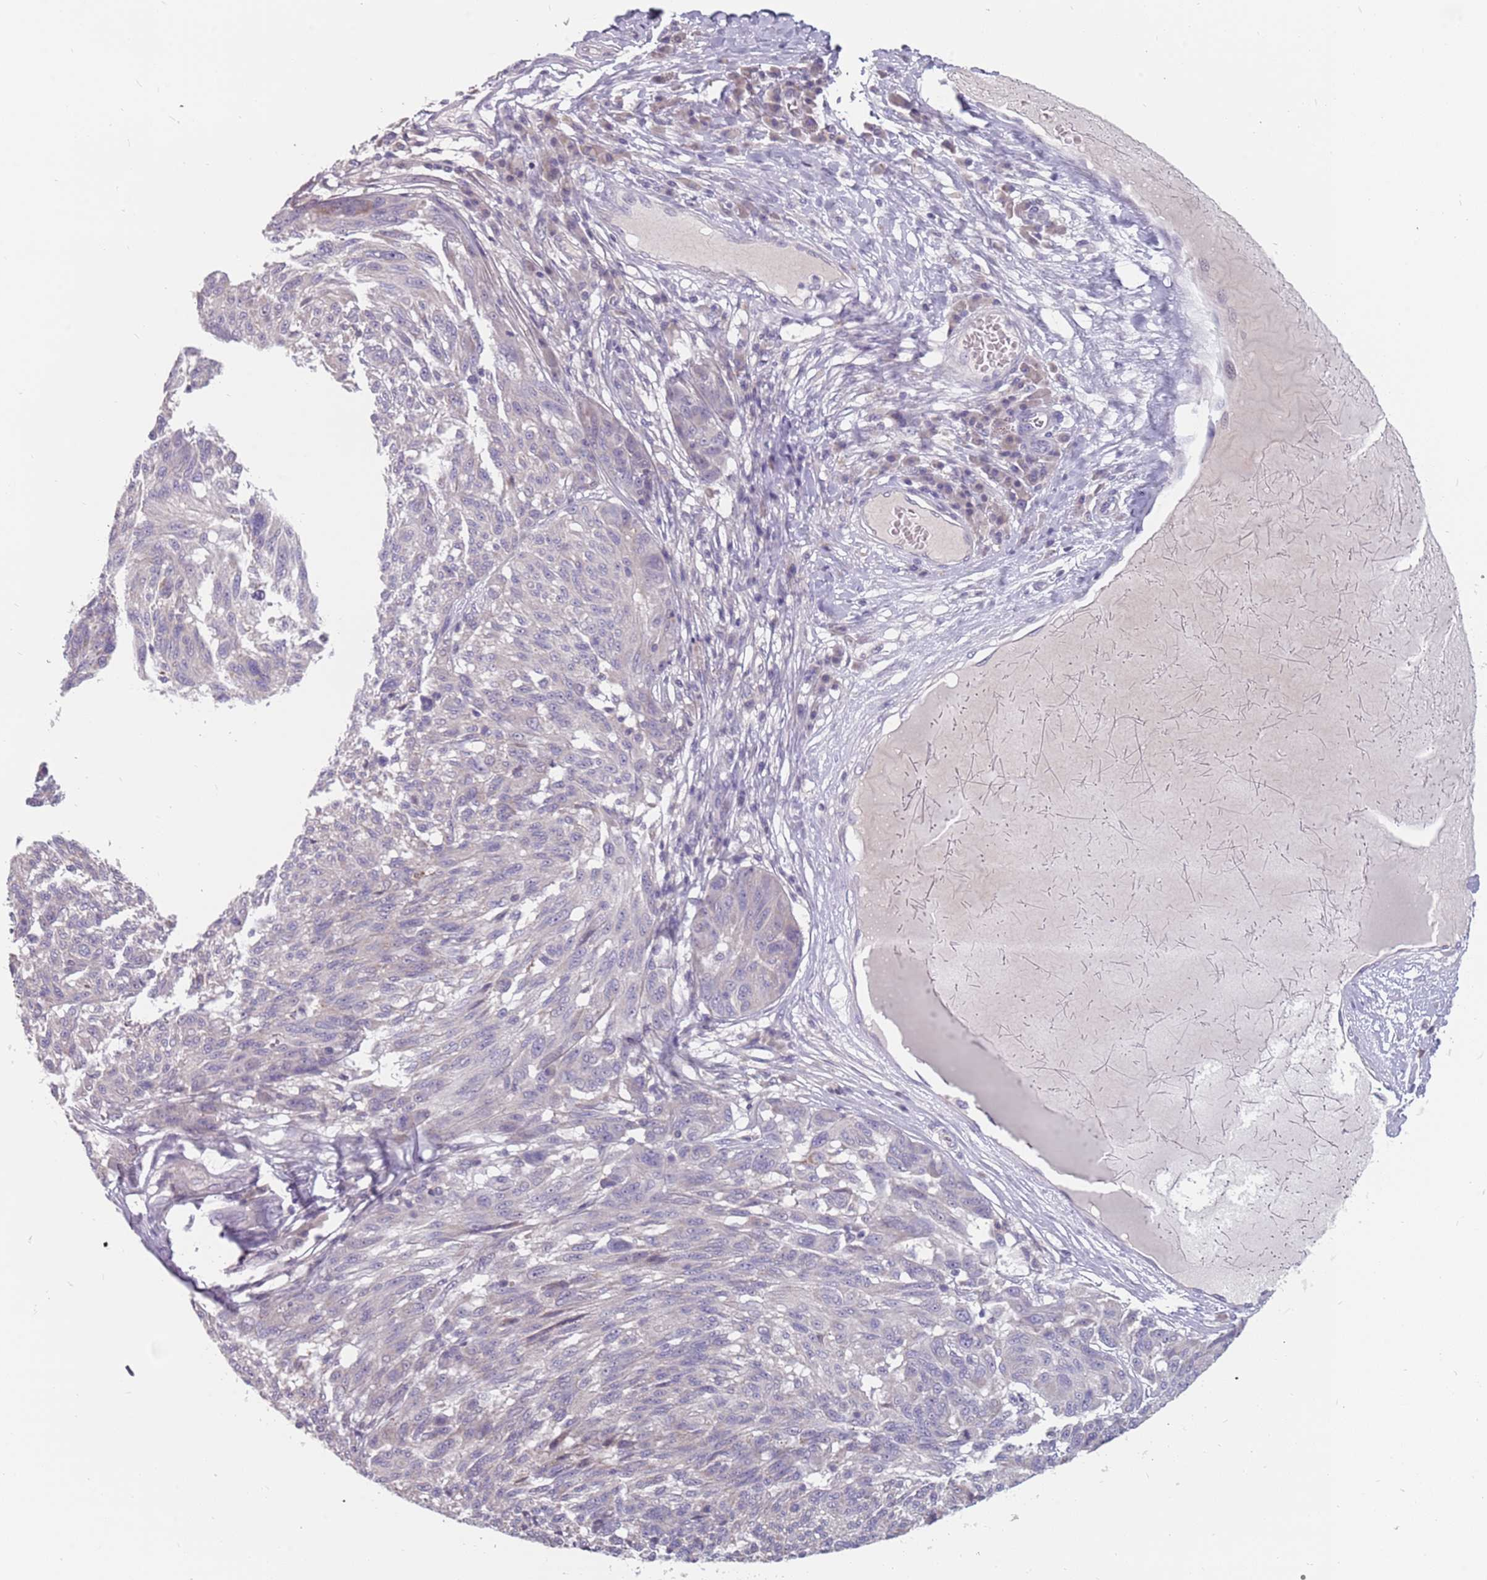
{"staining": {"intensity": "negative", "quantity": "none", "location": "none"}, "tissue": "melanoma", "cell_type": "Tumor cells", "image_type": "cancer", "snomed": [{"axis": "morphology", "description": "Malignant melanoma, NOS"}, {"axis": "topography", "description": "Skin"}], "caption": "Immunohistochemistry of melanoma displays no staining in tumor cells.", "gene": "CMTR2", "patient": {"sex": "male", "age": 53}}